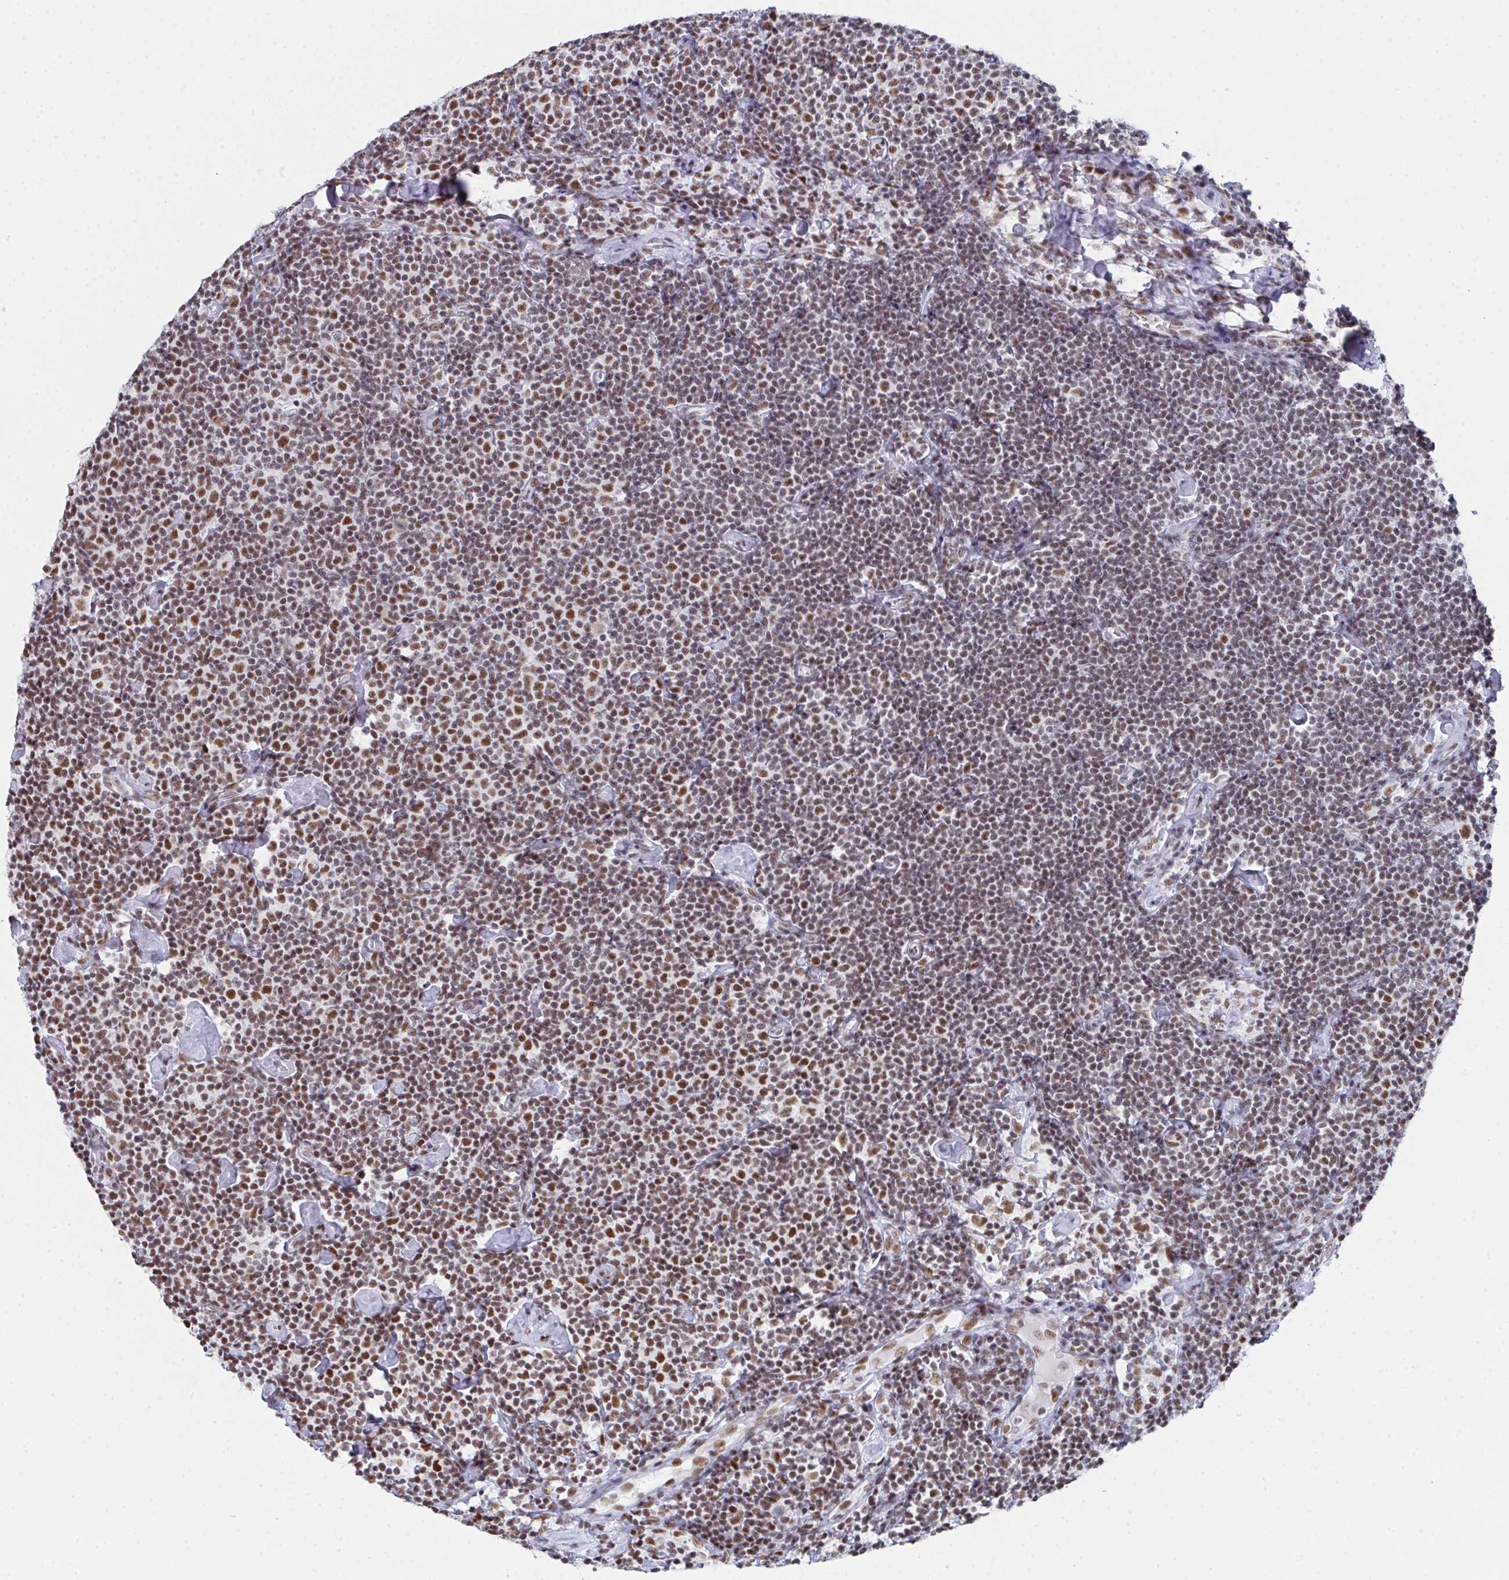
{"staining": {"intensity": "moderate", "quantity": "25%-75%", "location": "nuclear"}, "tissue": "lymphoma", "cell_type": "Tumor cells", "image_type": "cancer", "snomed": [{"axis": "morphology", "description": "Malignant lymphoma, non-Hodgkin's type, Low grade"}, {"axis": "topography", "description": "Lymph node"}], "caption": "Protein analysis of malignant lymphoma, non-Hodgkin's type (low-grade) tissue shows moderate nuclear staining in about 25%-75% of tumor cells. (brown staining indicates protein expression, while blue staining denotes nuclei).", "gene": "SNRNP70", "patient": {"sex": "male", "age": 81}}